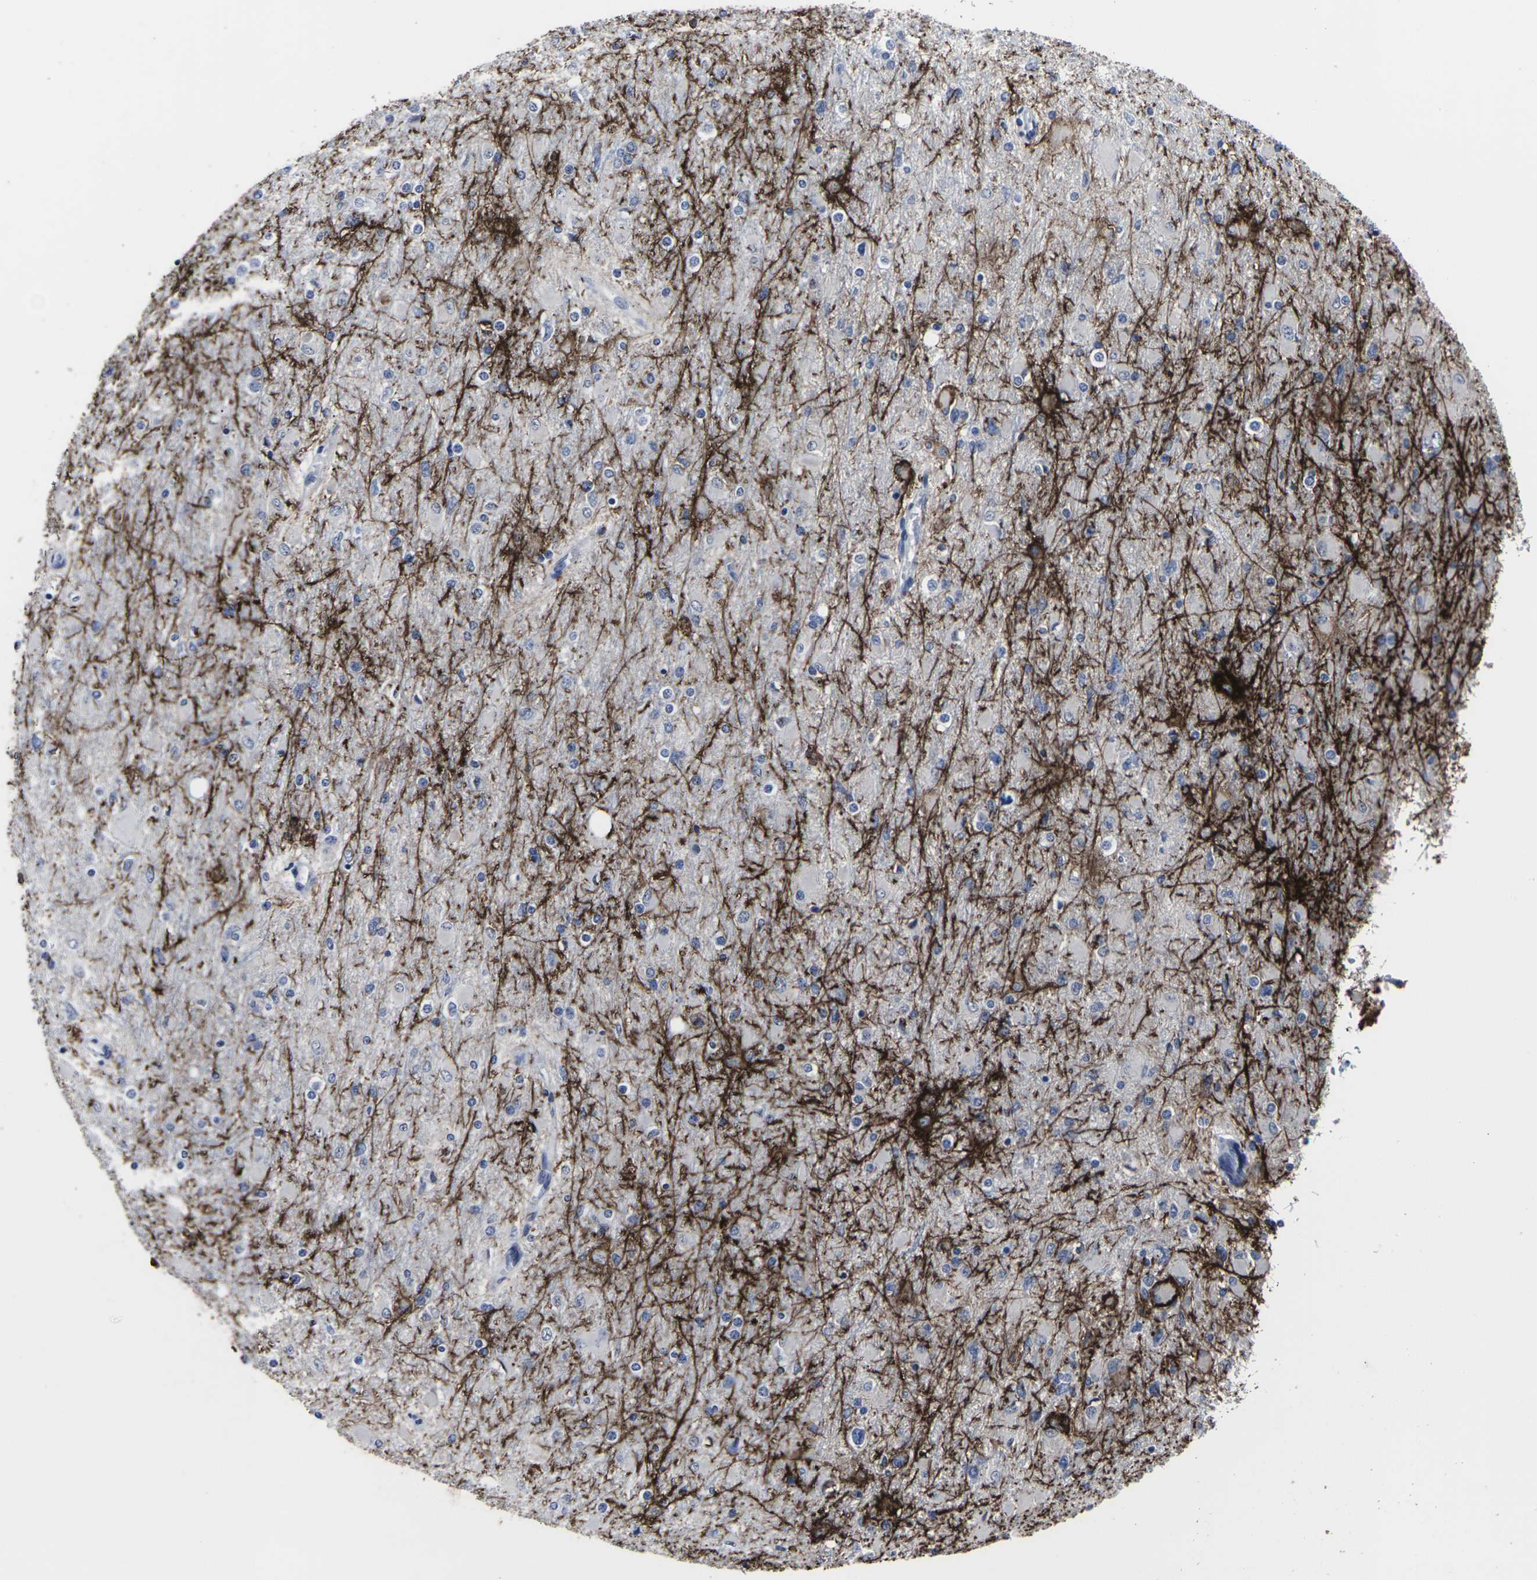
{"staining": {"intensity": "negative", "quantity": "none", "location": "none"}, "tissue": "glioma", "cell_type": "Tumor cells", "image_type": "cancer", "snomed": [{"axis": "morphology", "description": "Glioma, malignant, High grade"}, {"axis": "topography", "description": "Cerebral cortex"}], "caption": "This is an immunohistochemistry (IHC) image of high-grade glioma (malignant). There is no expression in tumor cells.", "gene": "MSANTD4", "patient": {"sex": "female", "age": 36}}